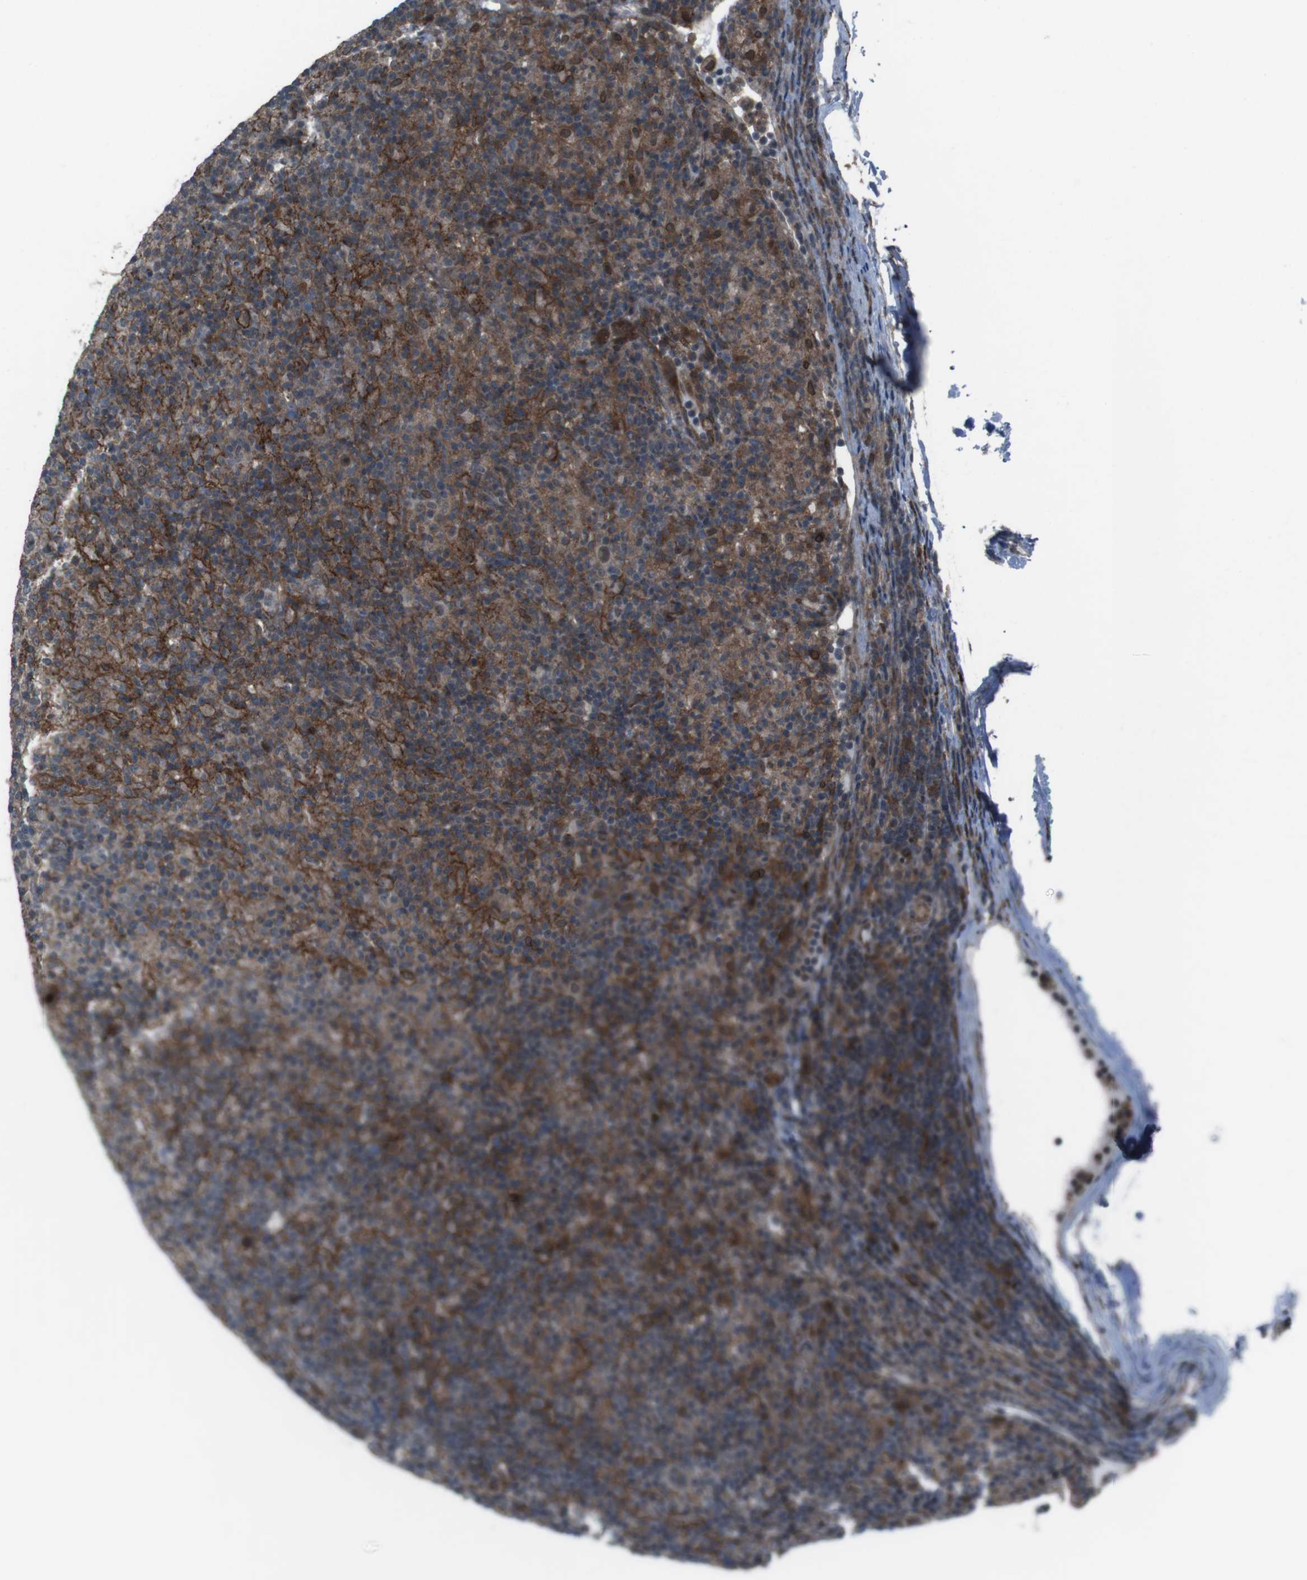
{"staining": {"intensity": "moderate", "quantity": ">75%", "location": "cytoplasmic/membranous"}, "tissue": "lymphoma", "cell_type": "Tumor cells", "image_type": "cancer", "snomed": [{"axis": "morphology", "description": "Hodgkin's disease, NOS"}, {"axis": "topography", "description": "Lymph node"}], "caption": "Tumor cells display moderate cytoplasmic/membranous positivity in about >75% of cells in Hodgkin's disease. (IHC, brightfield microscopy, high magnification).", "gene": "GDF10", "patient": {"sex": "male", "age": 70}}